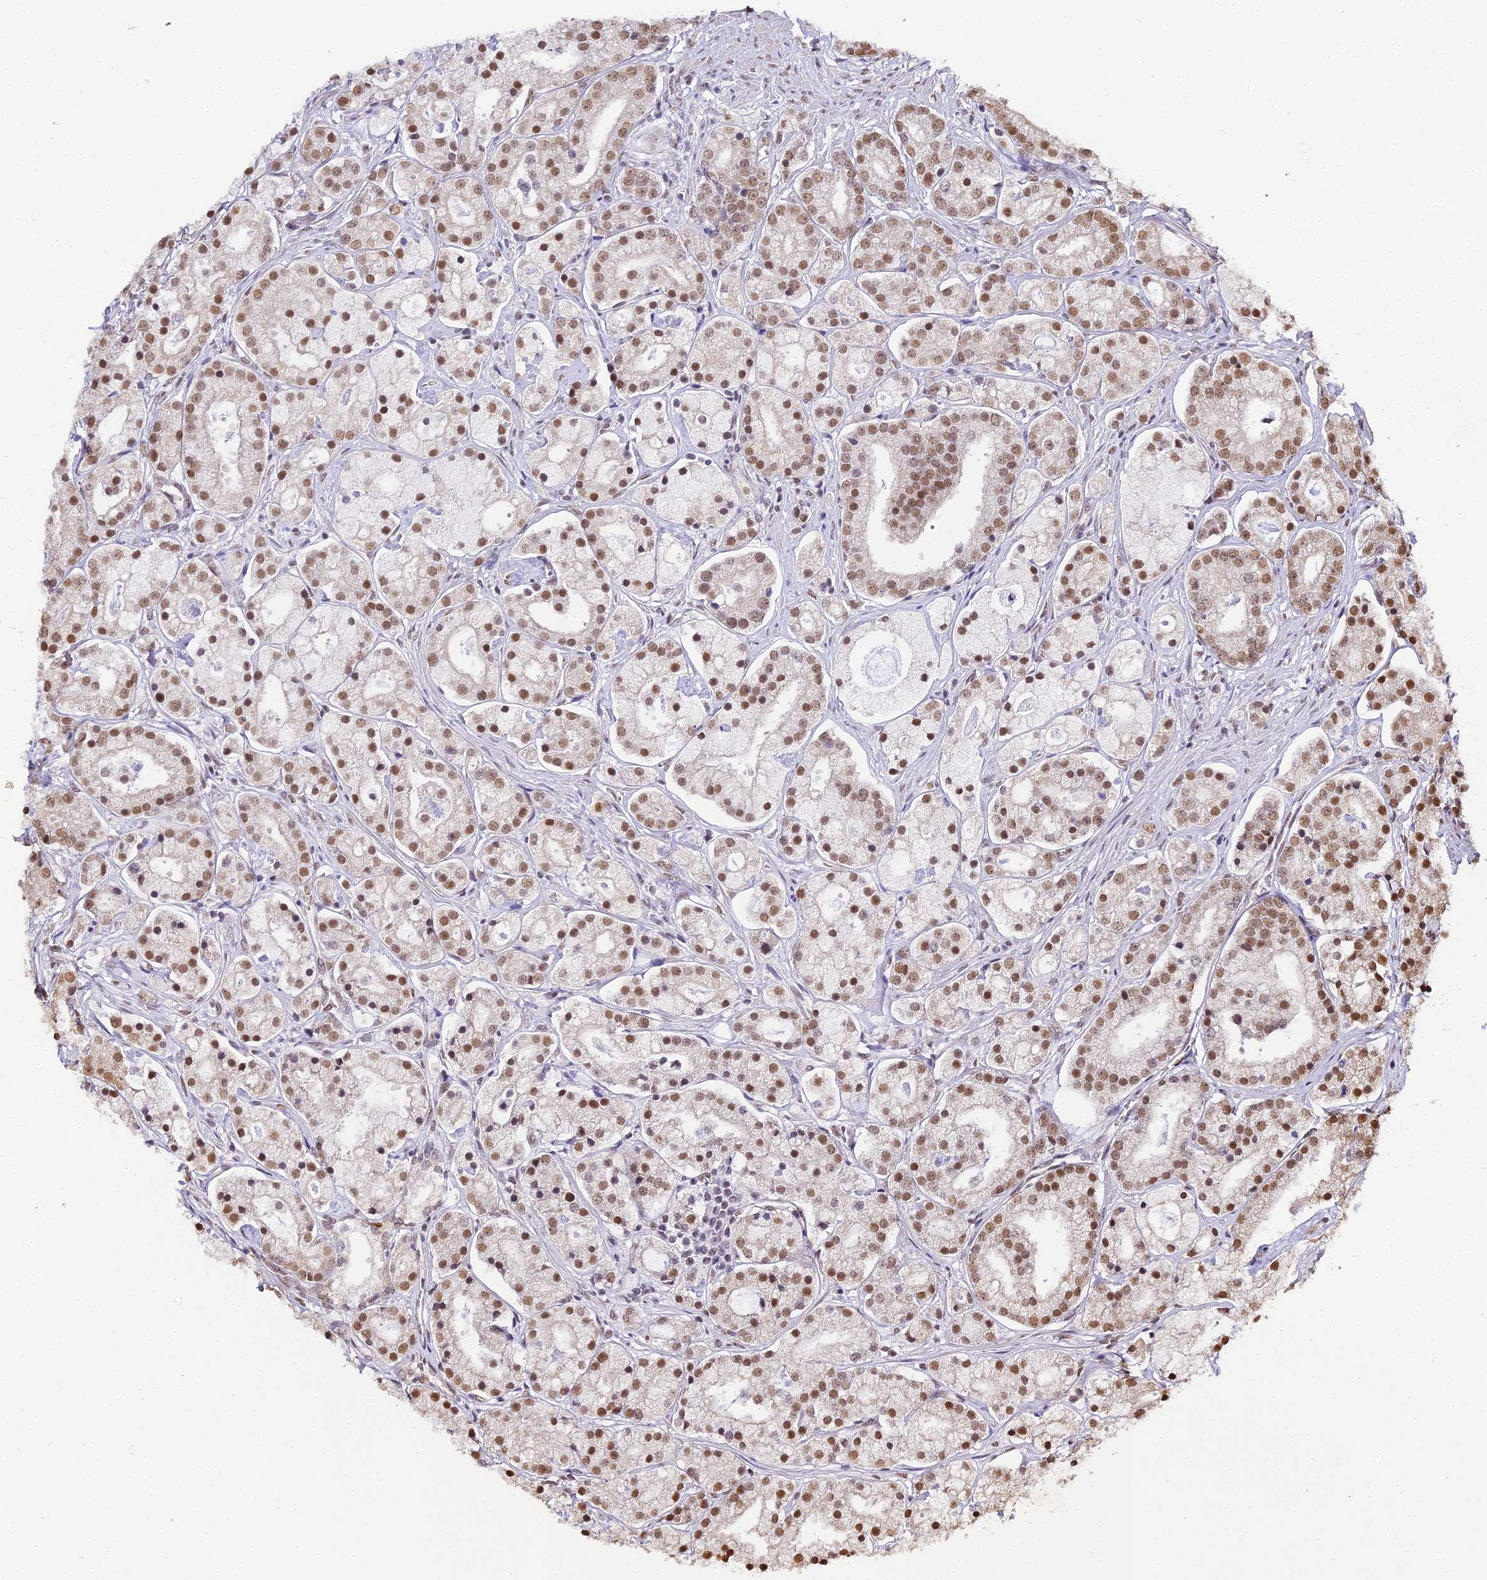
{"staining": {"intensity": "moderate", "quantity": ">75%", "location": "nuclear"}, "tissue": "prostate cancer", "cell_type": "Tumor cells", "image_type": "cancer", "snomed": [{"axis": "morphology", "description": "Adenocarcinoma, High grade"}, {"axis": "topography", "description": "Prostate"}], "caption": "This photomicrograph exhibits IHC staining of human prostate cancer, with medium moderate nuclear positivity in about >75% of tumor cells.", "gene": "HNRNPA1", "patient": {"sex": "male", "age": 69}}